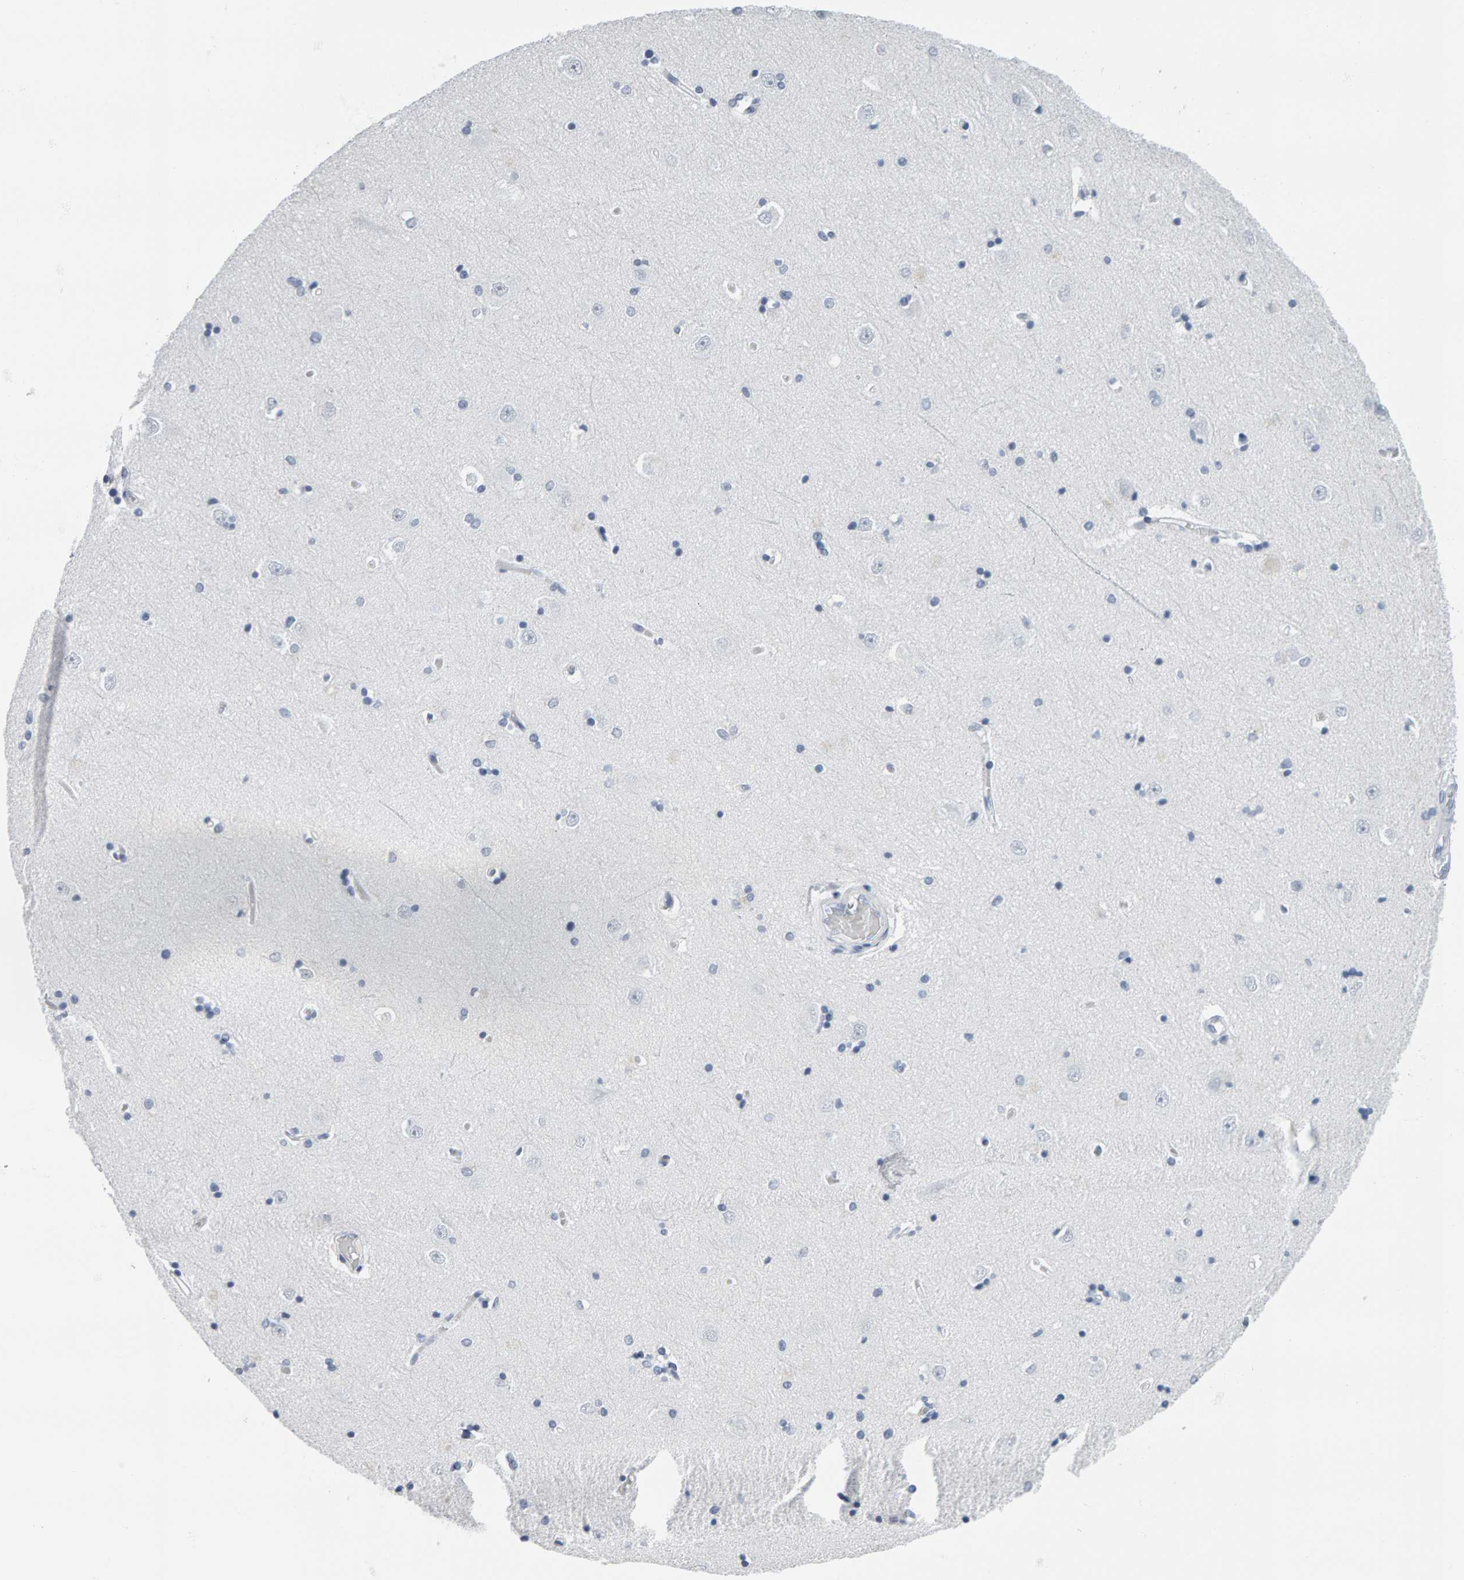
{"staining": {"intensity": "negative", "quantity": "none", "location": "none"}, "tissue": "hippocampus", "cell_type": "Glial cells", "image_type": "normal", "snomed": [{"axis": "morphology", "description": "Normal tissue, NOS"}, {"axis": "topography", "description": "Hippocampus"}], "caption": "Glial cells are negative for protein expression in benign human hippocampus. (Stains: DAB immunohistochemistry (IHC) with hematoxylin counter stain, Microscopy: brightfield microscopy at high magnification).", "gene": "SPACA3", "patient": {"sex": "male", "age": 45}}